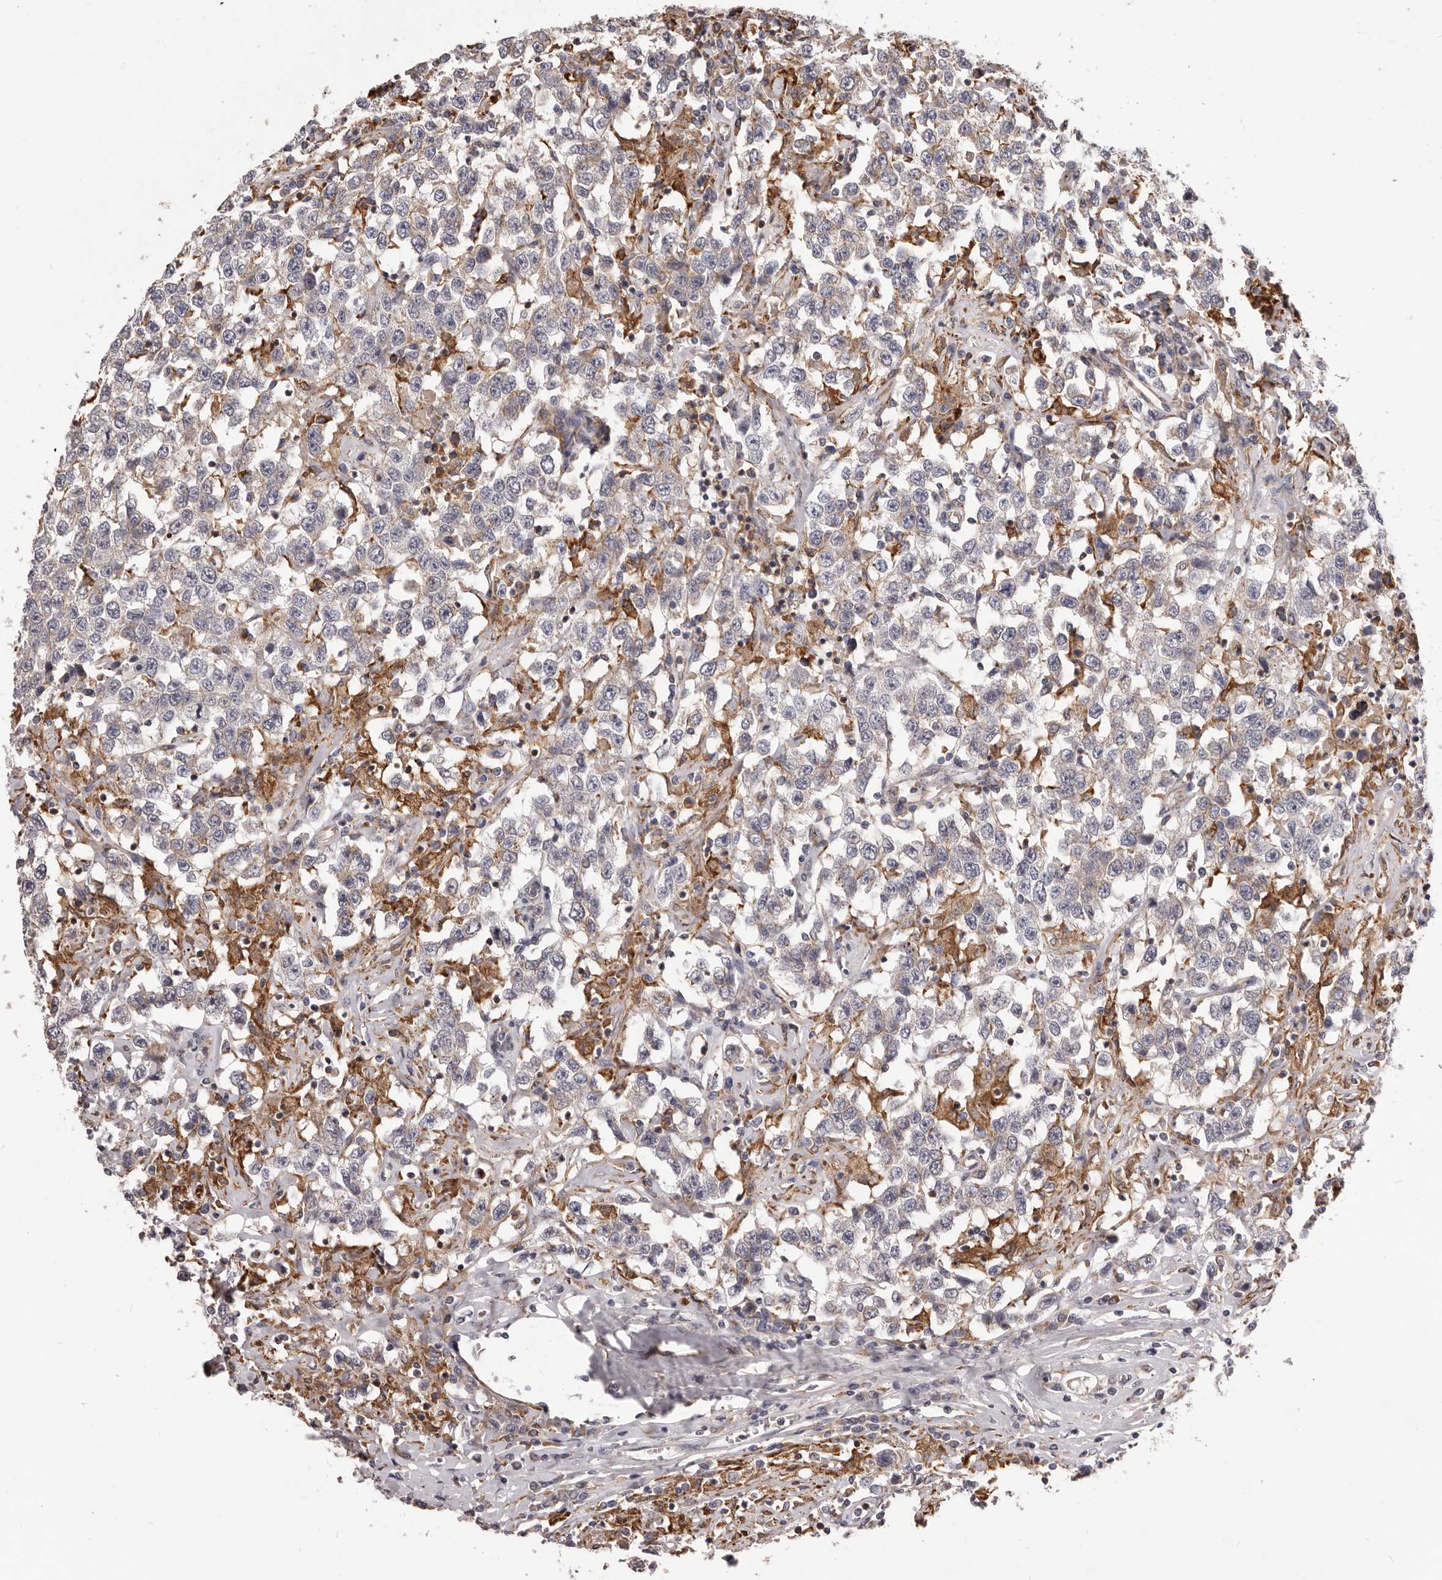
{"staining": {"intensity": "weak", "quantity": "<25%", "location": "cytoplasmic/membranous"}, "tissue": "testis cancer", "cell_type": "Tumor cells", "image_type": "cancer", "snomed": [{"axis": "morphology", "description": "Seminoma, NOS"}, {"axis": "topography", "description": "Testis"}], "caption": "The image reveals no staining of tumor cells in testis seminoma.", "gene": "ALPK1", "patient": {"sex": "male", "age": 41}}